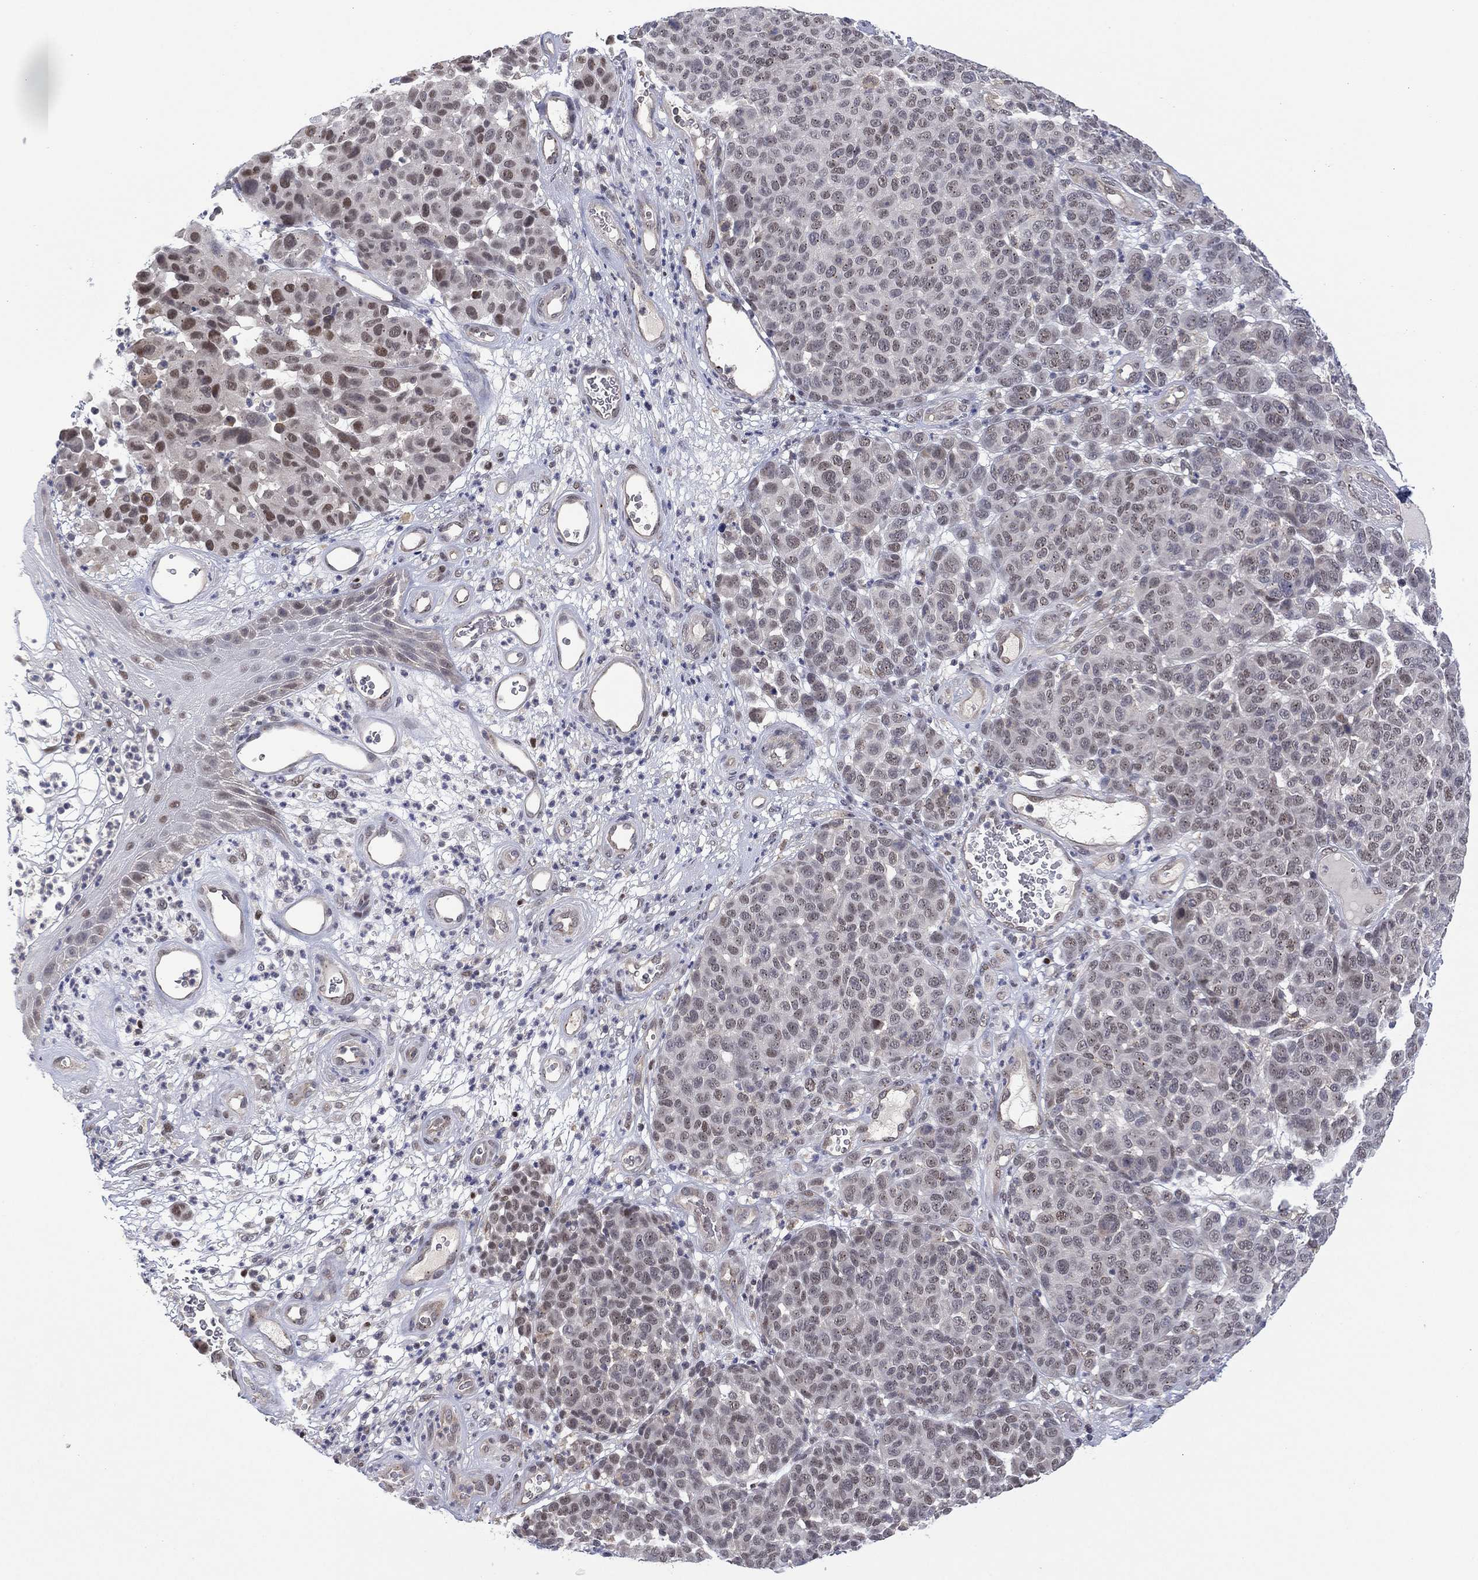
{"staining": {"intensity": "moderate", "quantity": "<25%", "location": "nuclear"}, "tissue": "melanoma", "cell_type": "Tumor cells", "image_type": "cancer", "snomed": [{"axis": "morphology", "description": "Malignant melanoma, NOS"}, {"axis": "topography", "description": "Skin"}], "caption": "A photomicrograph showing moderate nuclear positivity in approximately <25% of tumor cells in melanoma, as visualized by brown immunohistochemical staining.", "gene": "GSE1", "patient": {"sex": "male", "age": 59}}